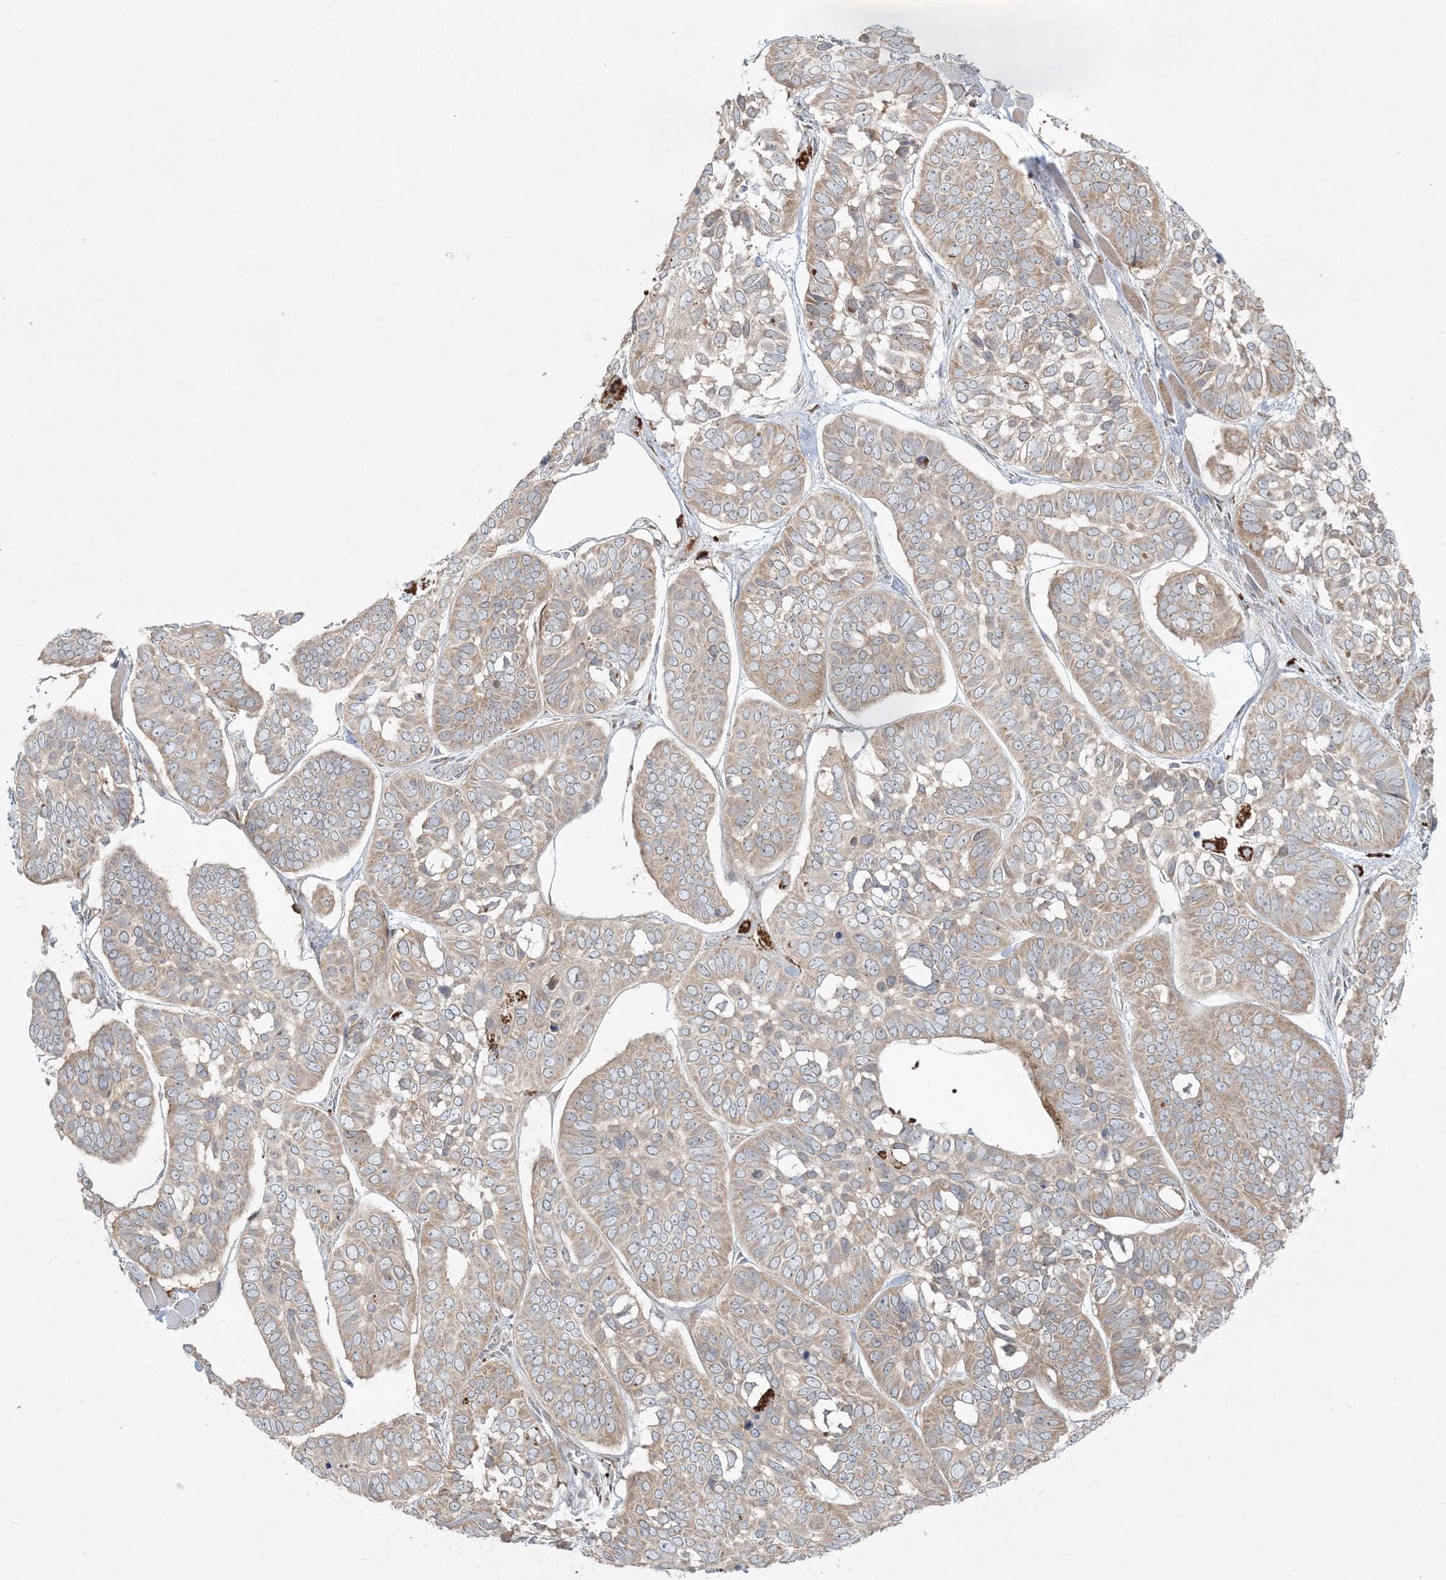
{"staining": {"intensity": "weak", "quantity": ">75%", "location": "cytoplasmic/membranous"}, "tissue": "skin cancer", "cell_type": "Tumor cells", "image_type": "cancer", "snomed": [{"axis": "morphology", "description": "Basal cell carcinoma"}, {"axis": "topography", "description": "Skin"}], "caption": "An IHC micrograph of neoplastic tissue is shown. Protein staining in brown labels weak cytoplasmic/membranous positivity in skin cancer (basal cell carcinoma) within tumor cells.", "gene": "ZNF263", "patient": {"sex": "male", "age": 62}}